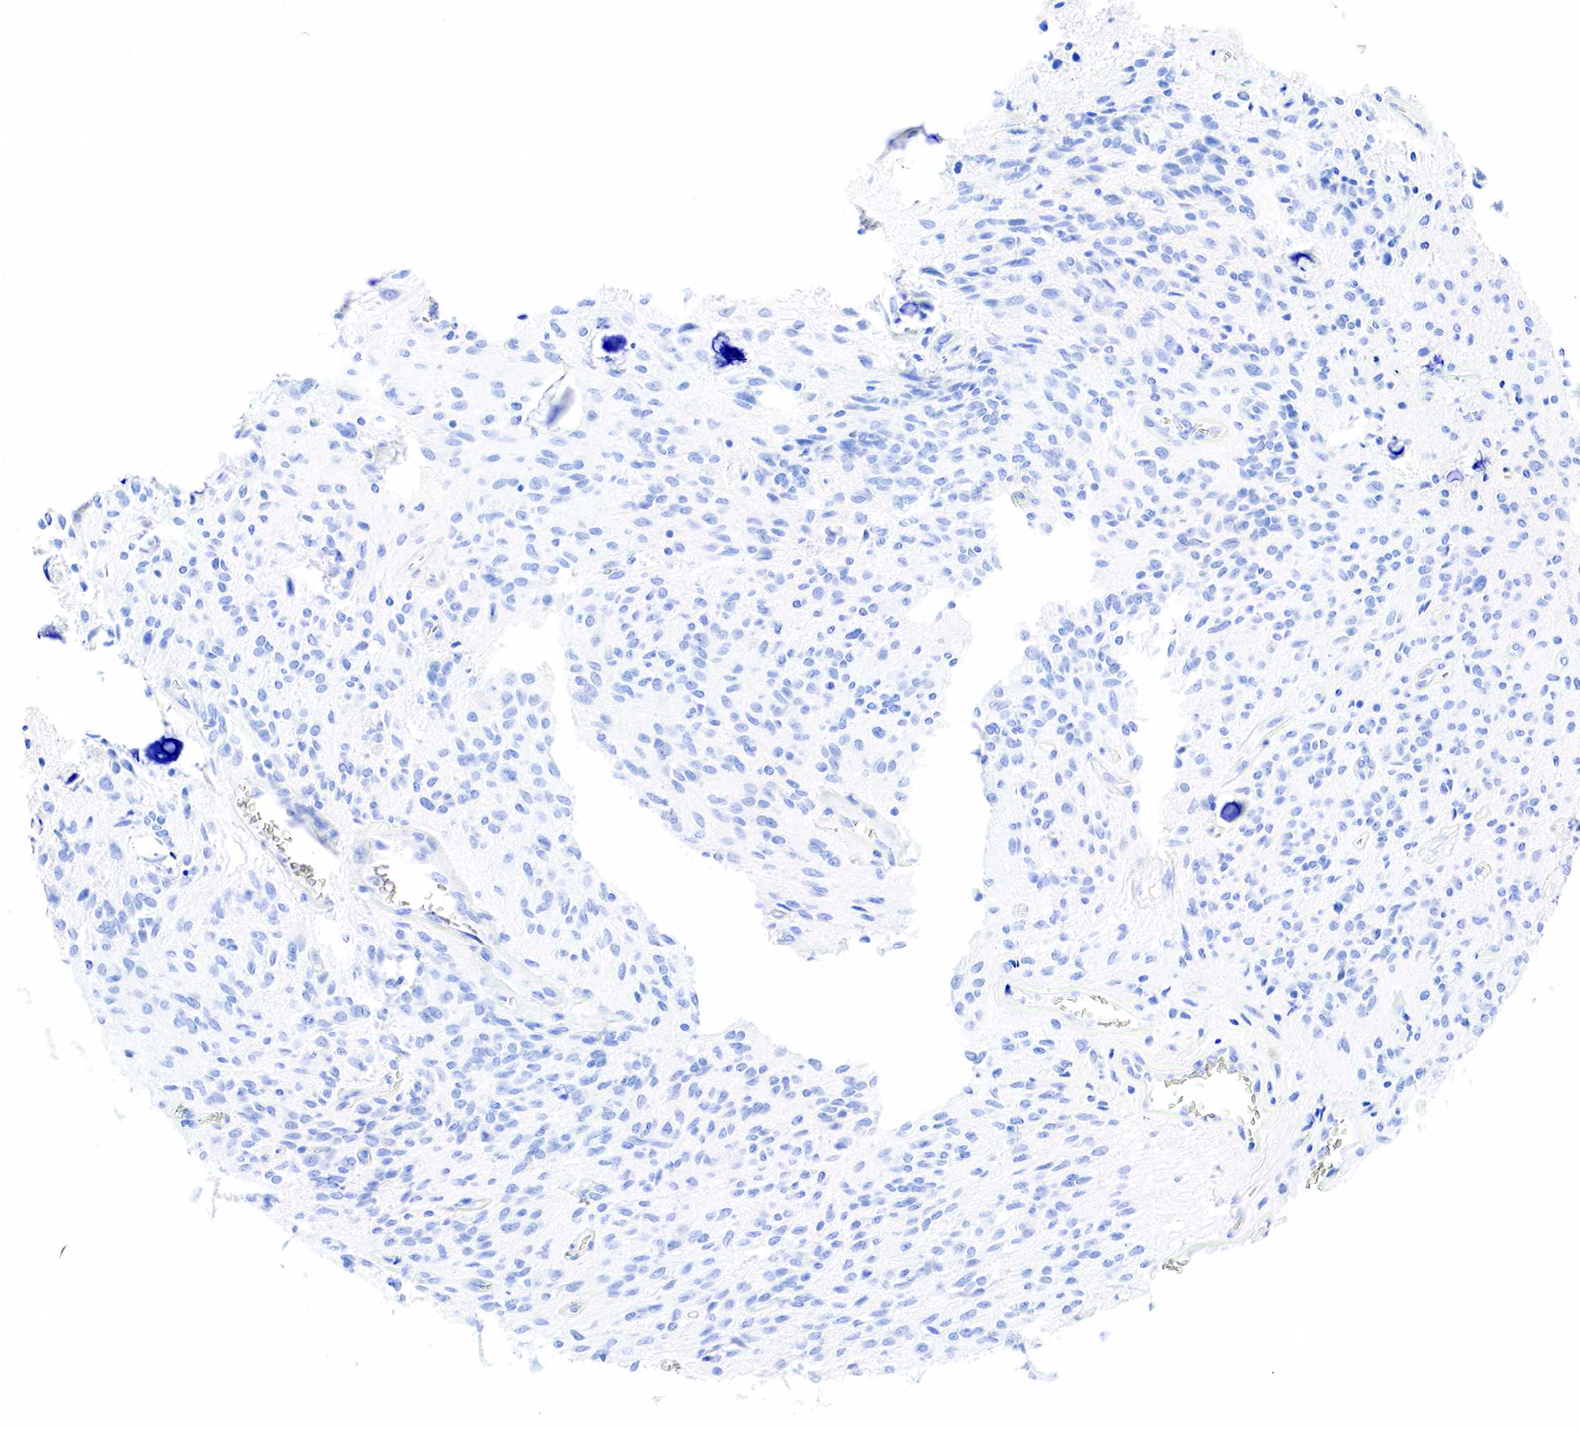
{"staining": {"intensity": "negative", "quantity": "none", "location": "none"}, "tissue": "glioma", "cell_type": "Tumor cells", "image_type": "cancer", "snomed": [{"axis": "morphology", "description": "Glioma, malignant, Low grade"}, {"axis": "topography", "description": "Brain"}], "caption": "Immunohistochemical staining of glioma exhibits no significant staining in tumor cells. The staining is performed using DAB (3,3'-diaminobenzidine) brown chromogen with nuclei counter-stained in using hematoxylin.", "gene": "KRT7", "patient": {"sex": "female", "age": 15}}